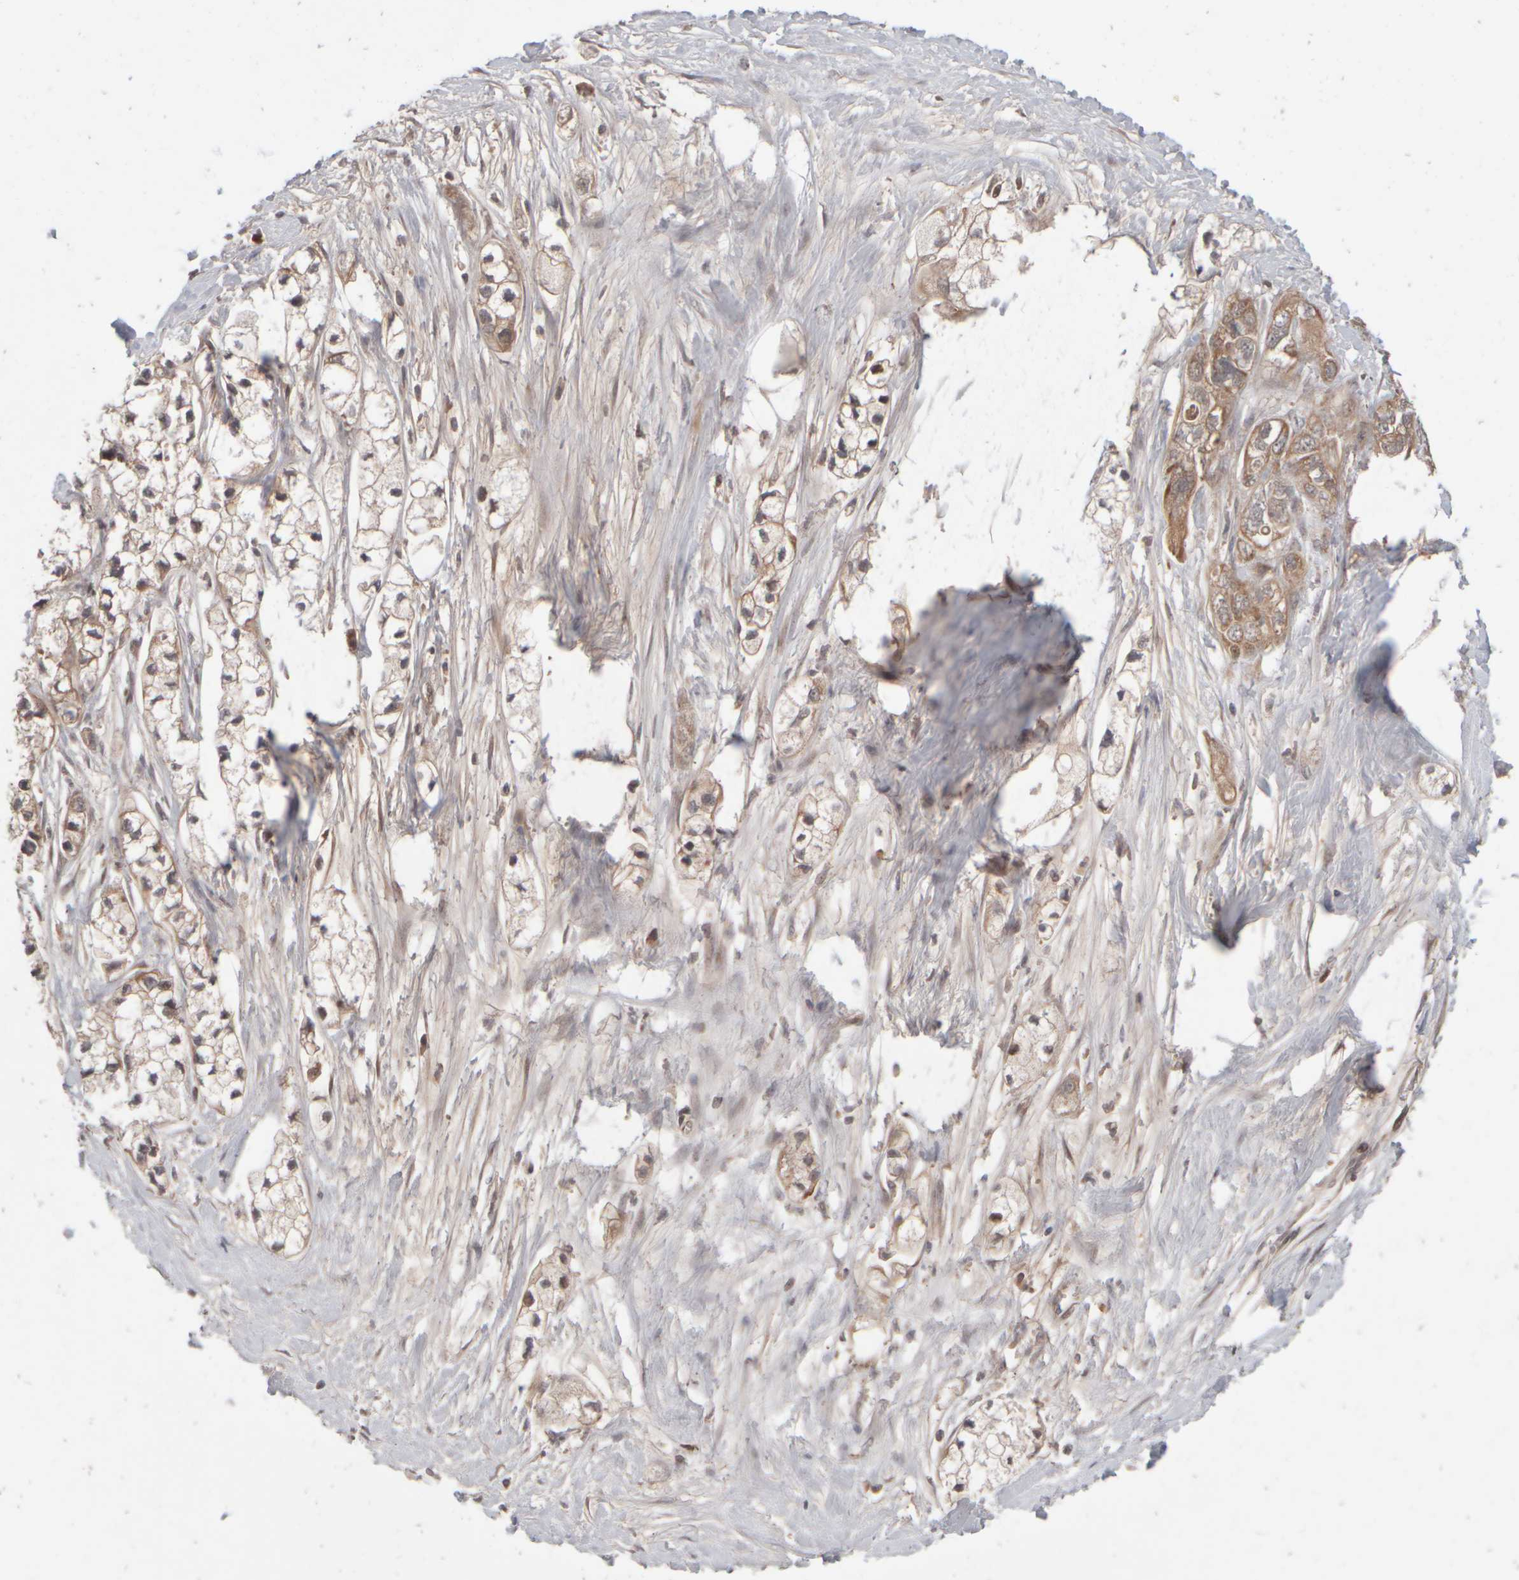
{"staining": {"intensity": "weak", "quantity": "25%-75%", "location": "cytoplasmic/membranous,nuclear"}, "tissue": "pancreatic cancer", "cell_type": "Tumor cells", "image_type": "cancer", "snomed": [{"axis": "morphology", "description": "Adenocarcinoma, NOS"}, {"axis": "topography", "description": "Pancreas"}], "caption": "Tumor cells reveal weak cytoplasmic/membranous and nuclear staining in approximately 25%-75% of cells in pancreatic cancer (adenocarcinoma).", "gene": "ABHD11", "patient": {"sex": "male", "age": 74}}